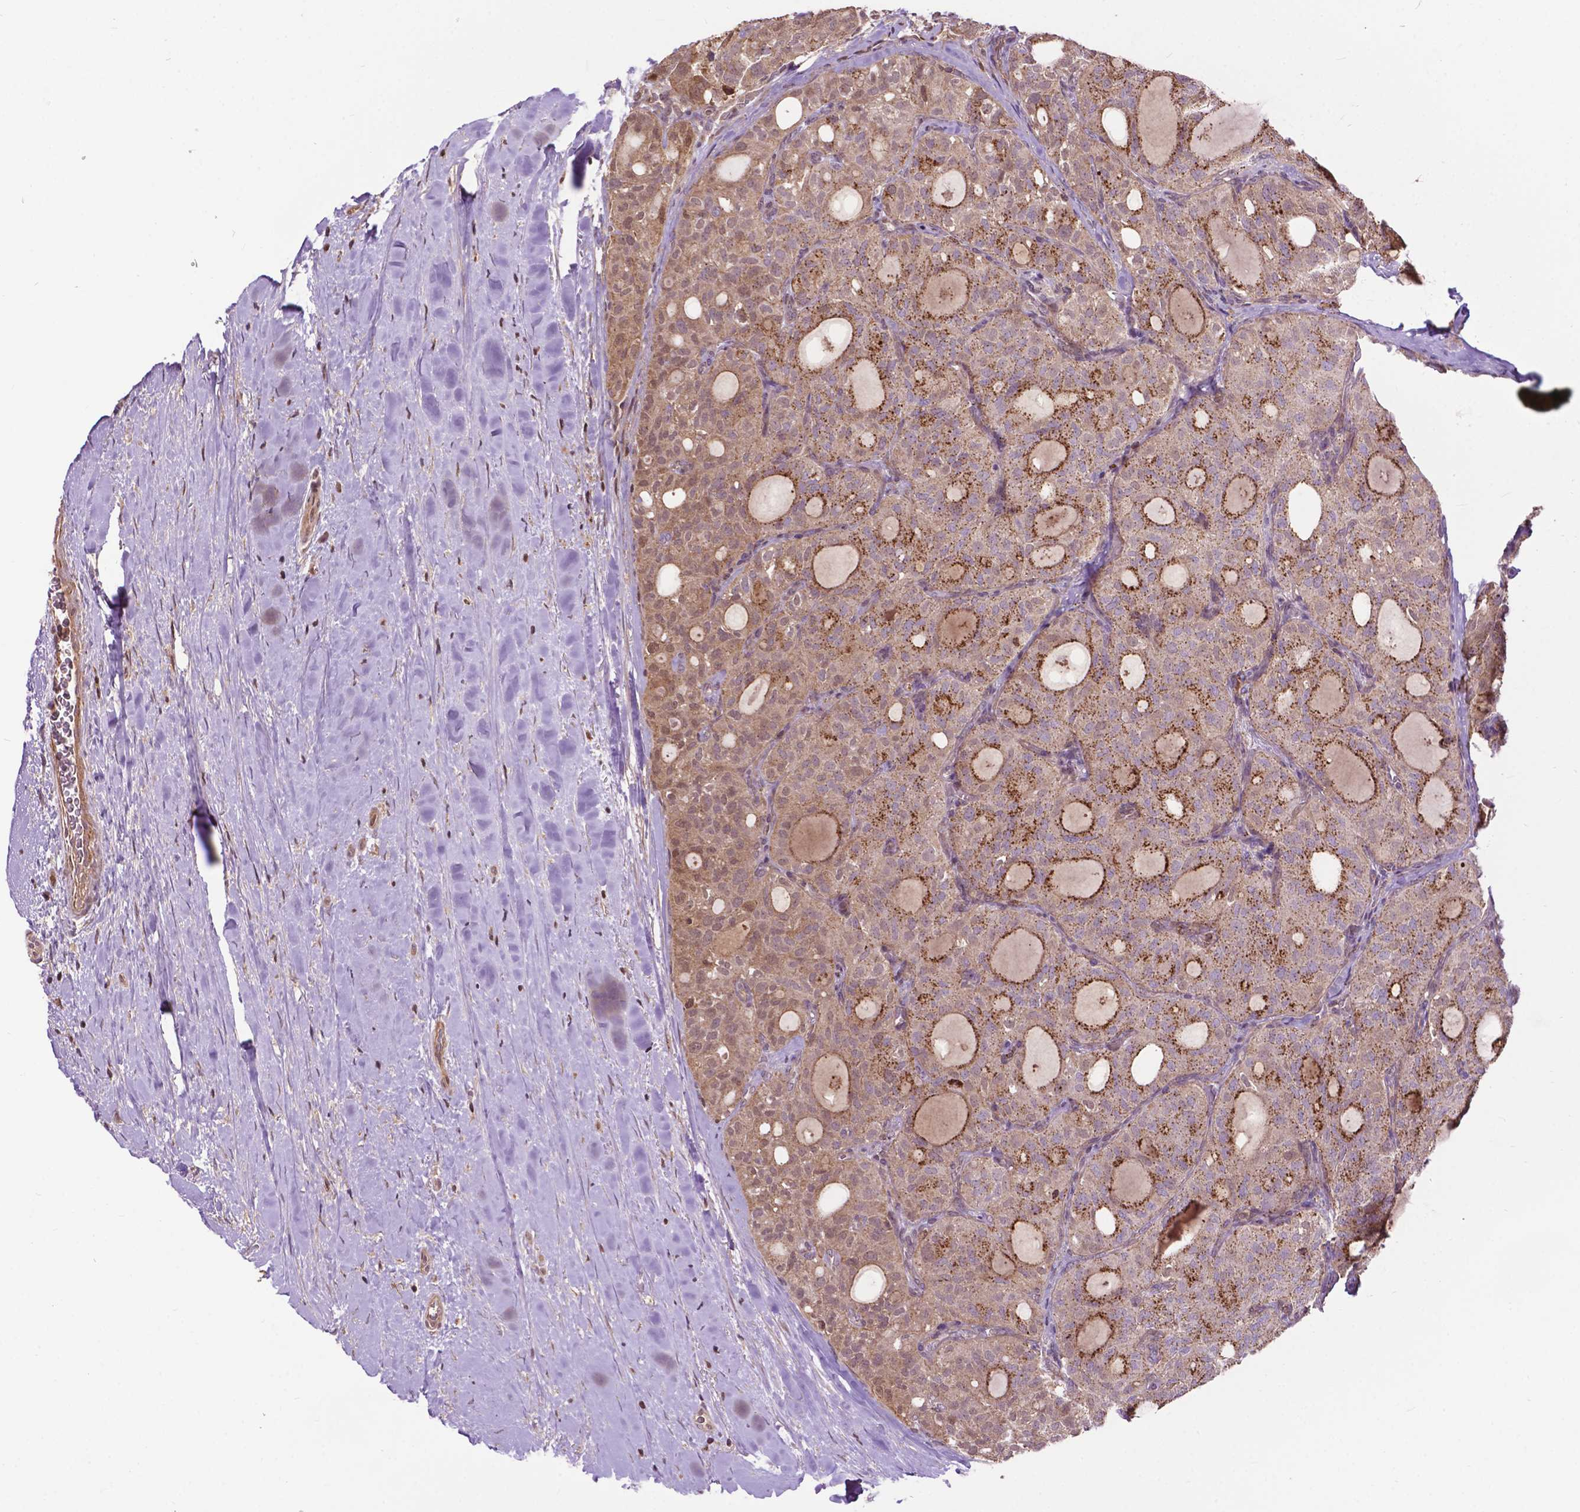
{"staining": {"intensity": "moderate", "quantity": ">75%", "location": "cytoplasmic/membranous"}, "tissue": "thyroid cancer", "cell_type": "Tumor cells", "image_type": "cancer", "snomed": [{"axis": "morphology", "description": "Follicular adenoma carcinoma, NOS"}, {"axis": "topography", "description": "Thyroid gland"}], "caption": "Brown immunohistochemical staining in thyroid follicular adenoma carcinoma reveals moderate cytoplasmic/membranous positivity in approximately >75% of tumor cells.", "gene": "CHMP4A", "patient": {"sex": "male", "age": 75}}